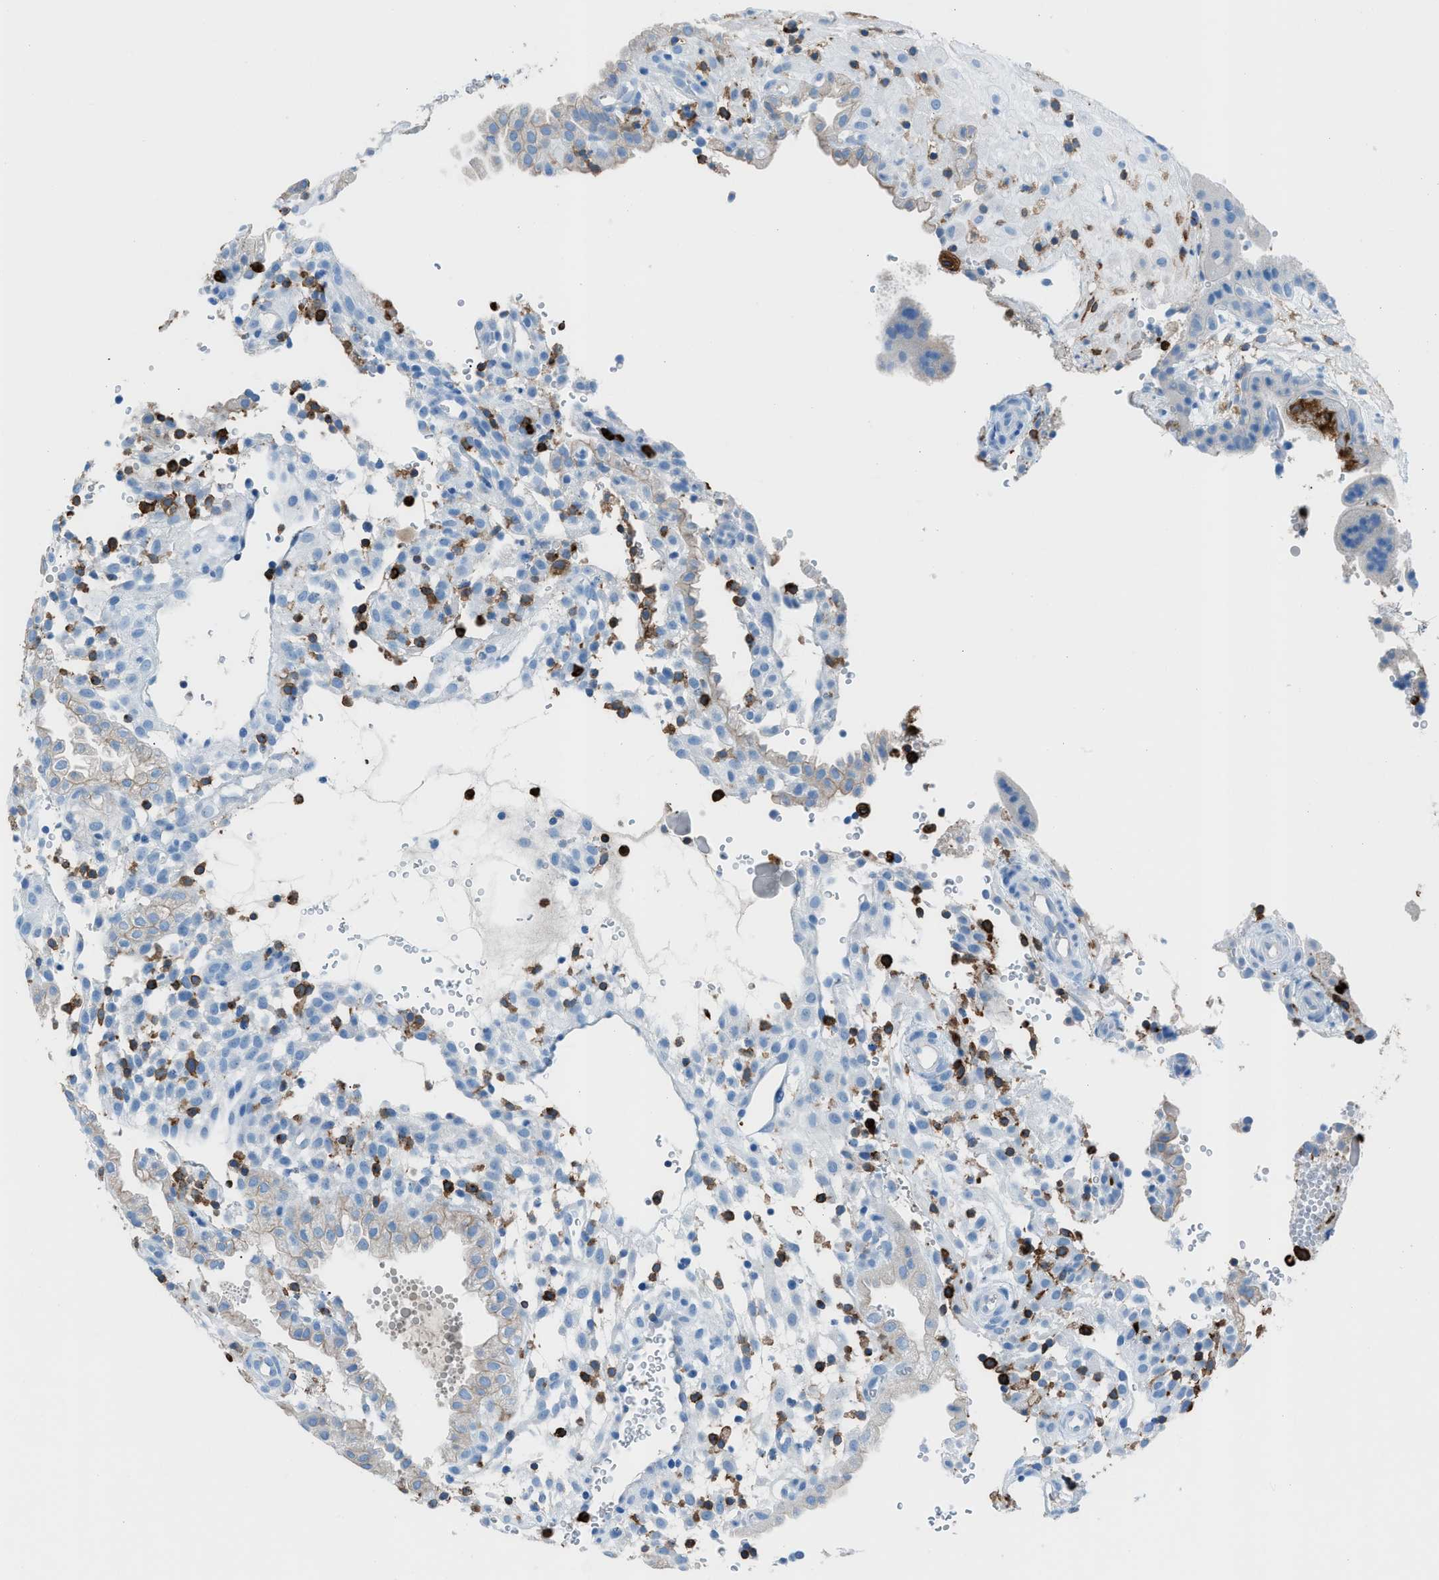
{"staining": {"intensity": "weak", "quantity": "25%-75%", "location": "cytoplasmic/membranous"}, "tissue": "placenta", "cell_type": "Decidual cells", "image_type": "normal", "snomed": [{"axis": "morphology", "description": "Normal tissue, NOS"}, {"axis": "topography", "description": "Placenta"}], "caption": "IHC histopathology image of benign human placenta stained for a protein (brown), which exhibits low levels of weak cytoplasmic/membranous staining in about 25%-75% of decidual cells.", "gene": "ITGB2", "patient": {"sex": "female", "age": 18}}